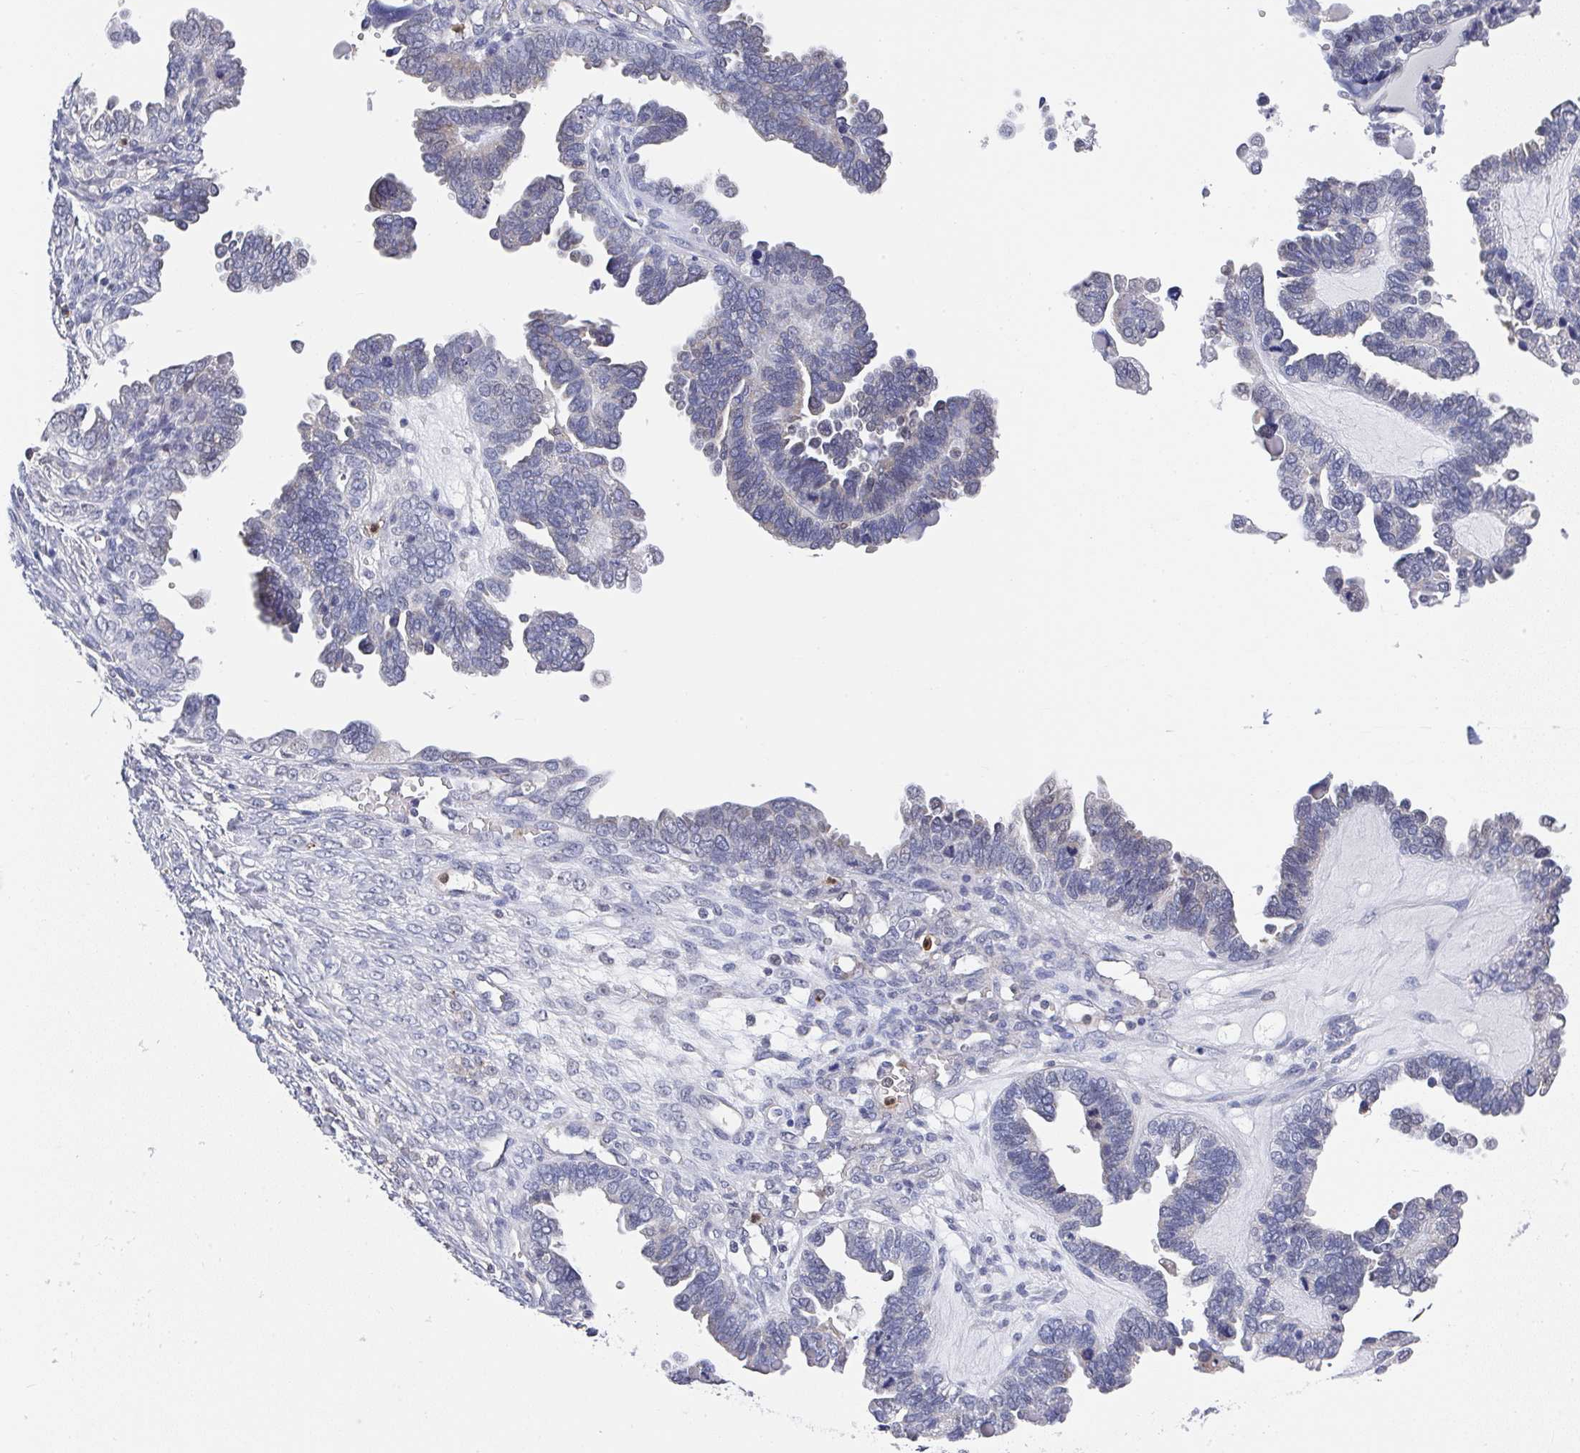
{"staining": {"intensity": "negative", "quantity": "none", "location": "none"}, "tissue": "ovarian cancer", "cell_type": "Tumor cells", "image_type": "cancer", "snomed": [{"axis": "morphology", "description": "Cystadenocarcinoma, serous, NOS"}, {"axis": "topography", "description": "Ovary"}], "caption": "DAB (3,3'-diaminobenzidine) immunohistochemical staining of human serous cystadenocarcinoma (ovarian) displays no significant expression in tumor cells. Nuclei are stained in blue.", "gene": "NCF1", "patient": {"sex": "female", "age": 51}}